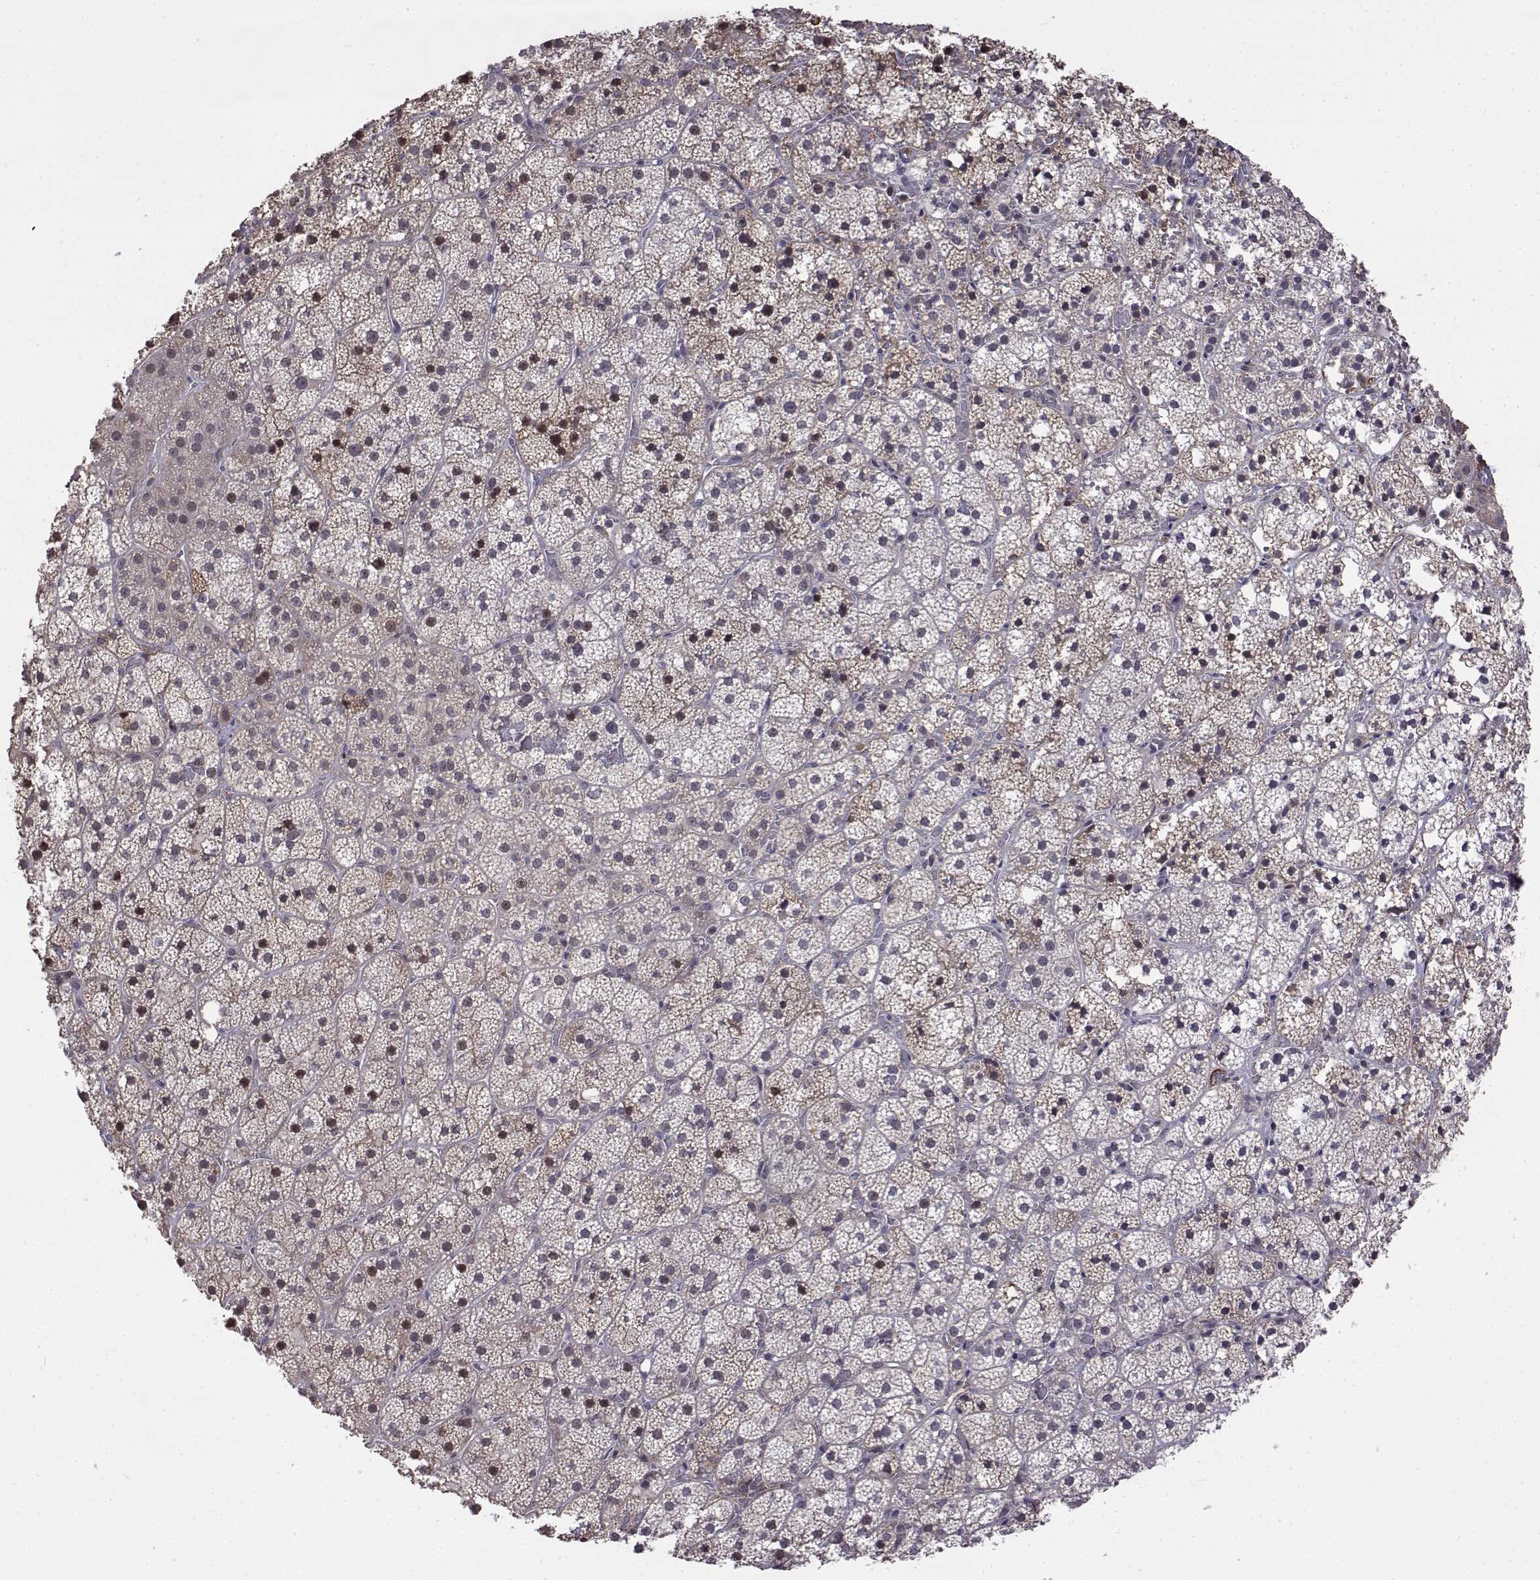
{"staining": {"intensity": "moderate", "quantity": "<25%", "location": "nuclear"}, "tissue": "adrenal gland", "cell_type": "Glandular cells", "image_type": "normal", "snomed": [{"axis": "morphology", "description": "Normal tissue, NOS"}, {"axis": "topography", "description": "Adrenal gland"}], "caption": "Protein expression analysis of normal human adrenal gland reveals moderate nuclear expression in about <25% of glandular cells.", "gene": "ITGA7", "patient": {"sex": "male", "age": 53}}